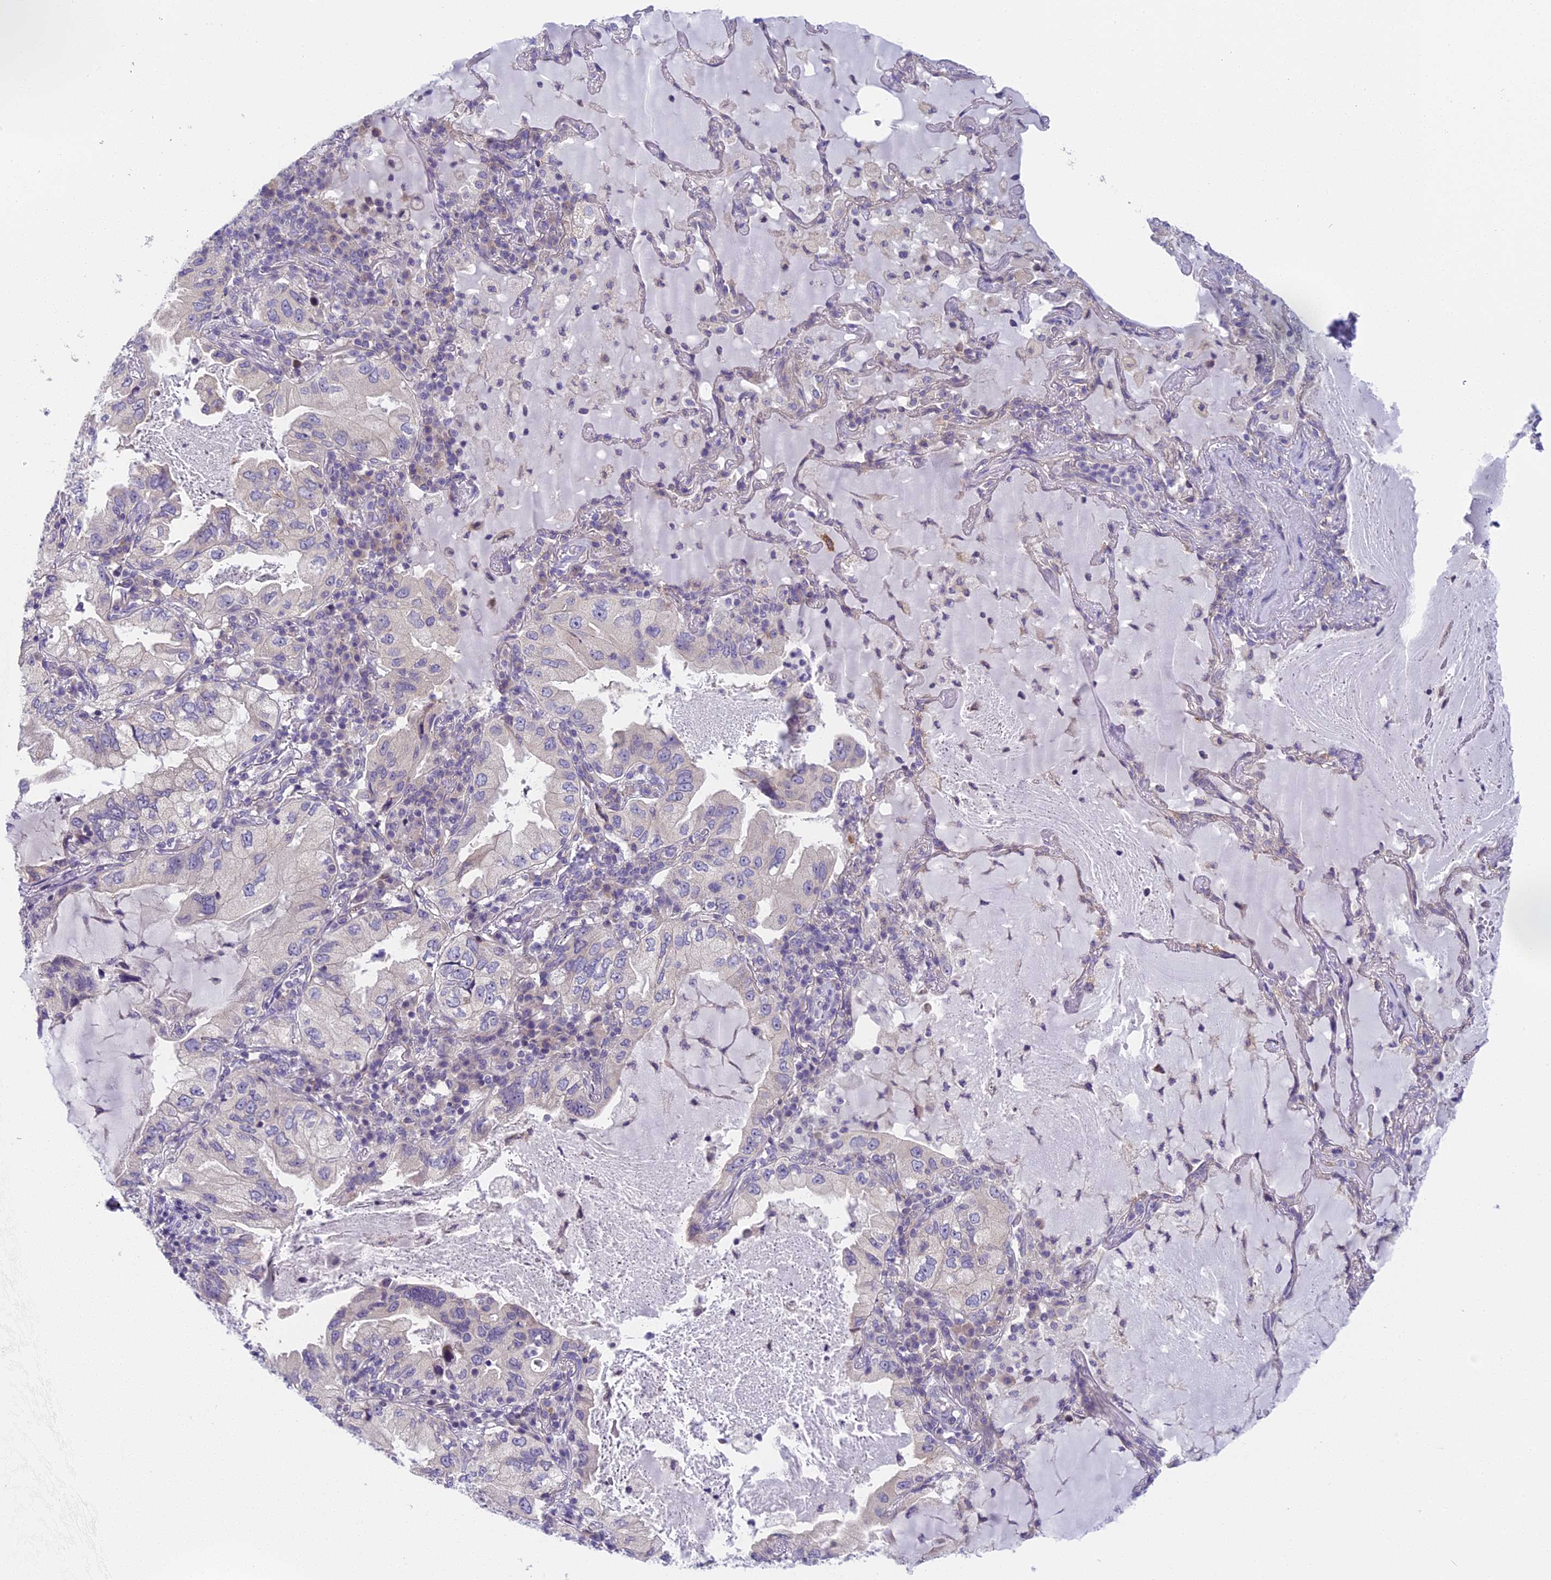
{"staining": {"intensity": "negative", "quantity": "none", "location": "none"}, "tissue": "lung cancer", "cell_type": "Tumor cells", "image_type": "cancer", "snomed": [{"axis": "morphology", "description": "Adenocarcinoma, NOS"}, {"axis": "topography", "description": "Lung"}], "caption": "Adenocarcinoma (lung) was stained to show a protein in brown. There is no significant staining in tumor cells. Brightfield microscopy of immunohistochemistry stained with DAB (3,3'-diaminobenzidine) (brown) and hematoxylin (blue), captured at high magnification.", "gene": "ARHGEF37", "patient": {"sex": "female", "age": 69}}